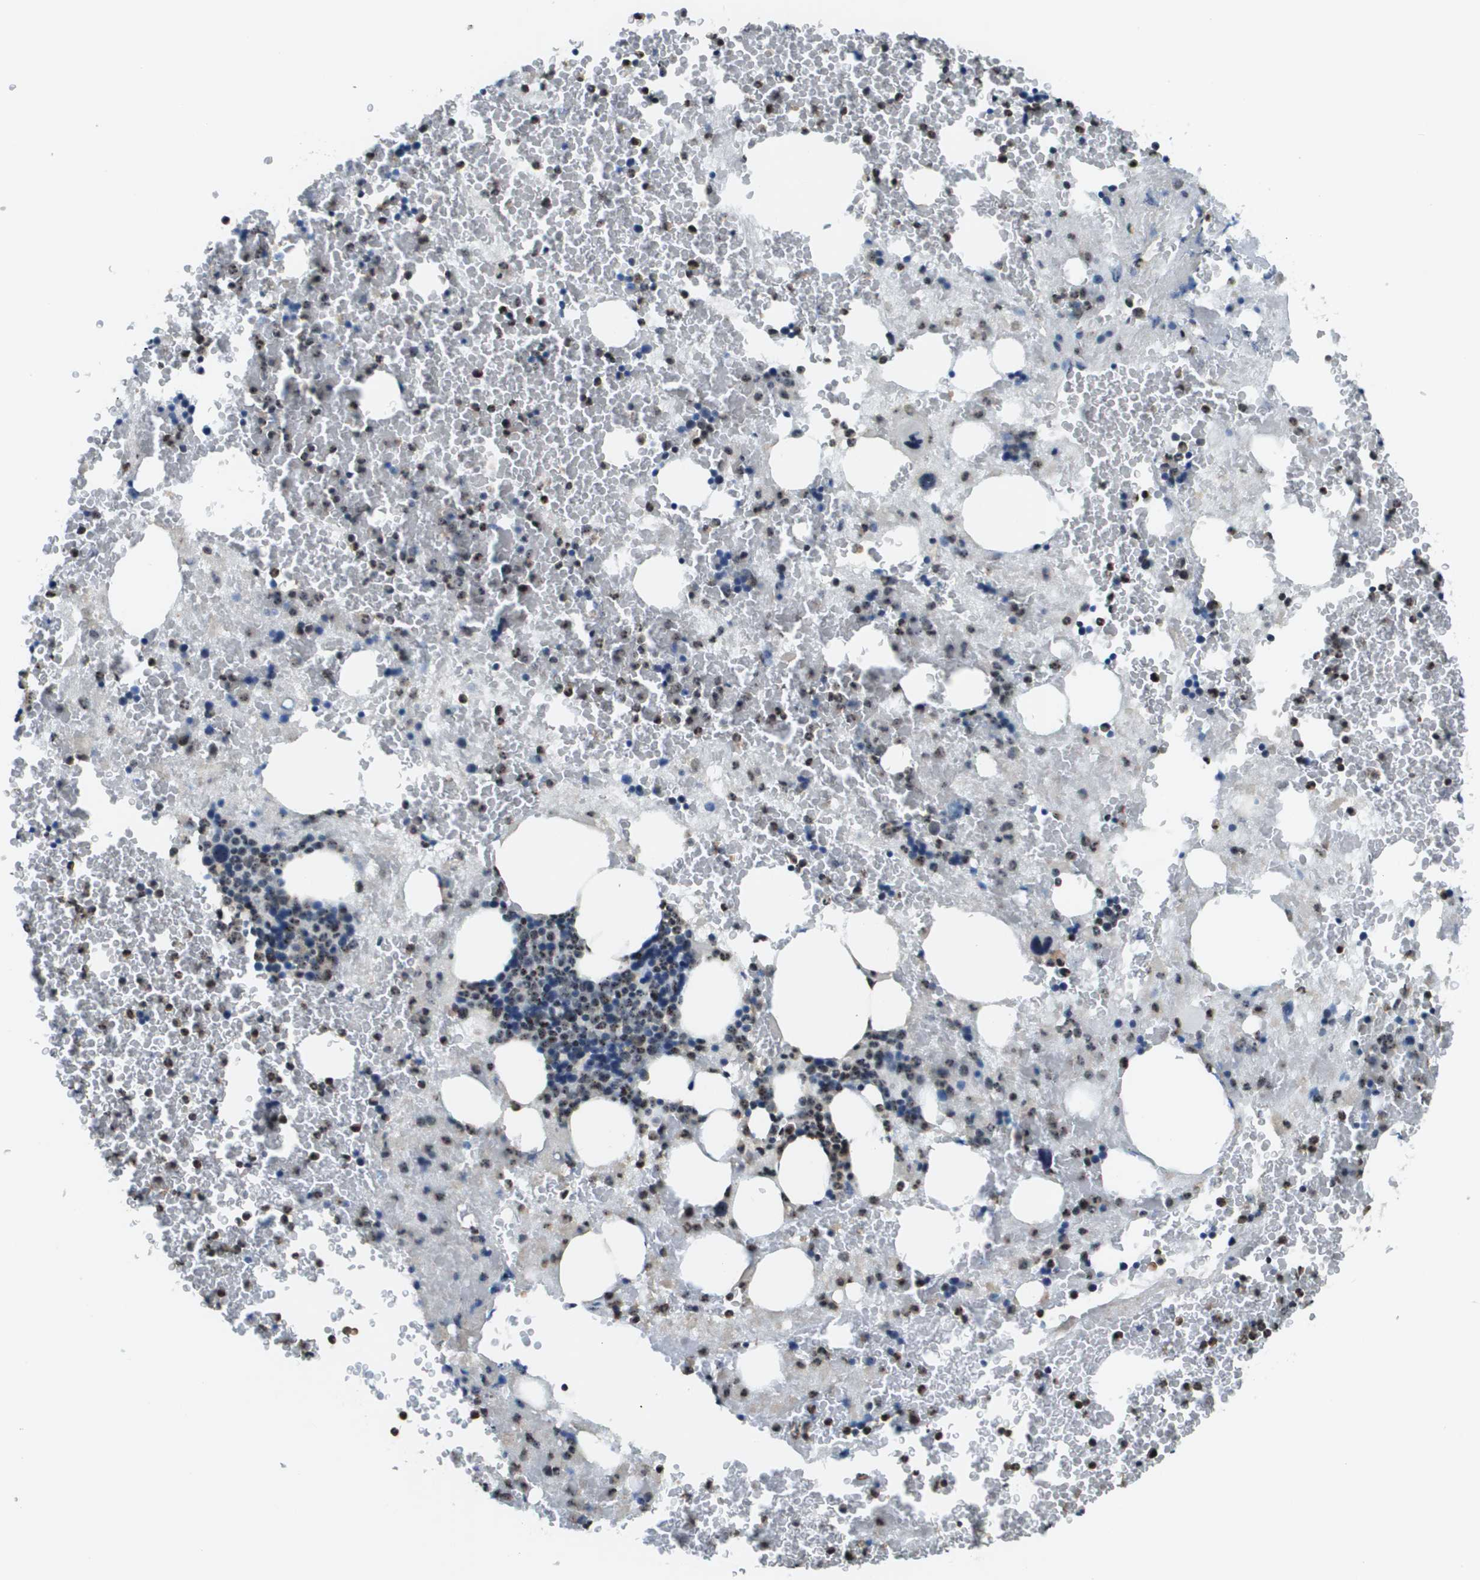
{"staining": {"intensity": "moderate", "quantity": "25%-75%", "location": "nuclear"}, "tissue": "bone marrow", "cell_type": "Hematopoietic cells", "image_type": "normal", "snomed": [{"axis": "morphology", "description": "Normal tissue, NOS"}, {"axis": "morphology", "description": "Inflammation, NOS"}, {"axis": "topography", "description": "Bone marrow"}], "caption": "About 25%-75% of hematopoietic cells in unremarkable human bone marrow demonstrate moderate nuclear protein expression as visualized by brown immunohistochemical staining.", "gene": "SP100", "patient": {"sex": "male", "age": 63}}